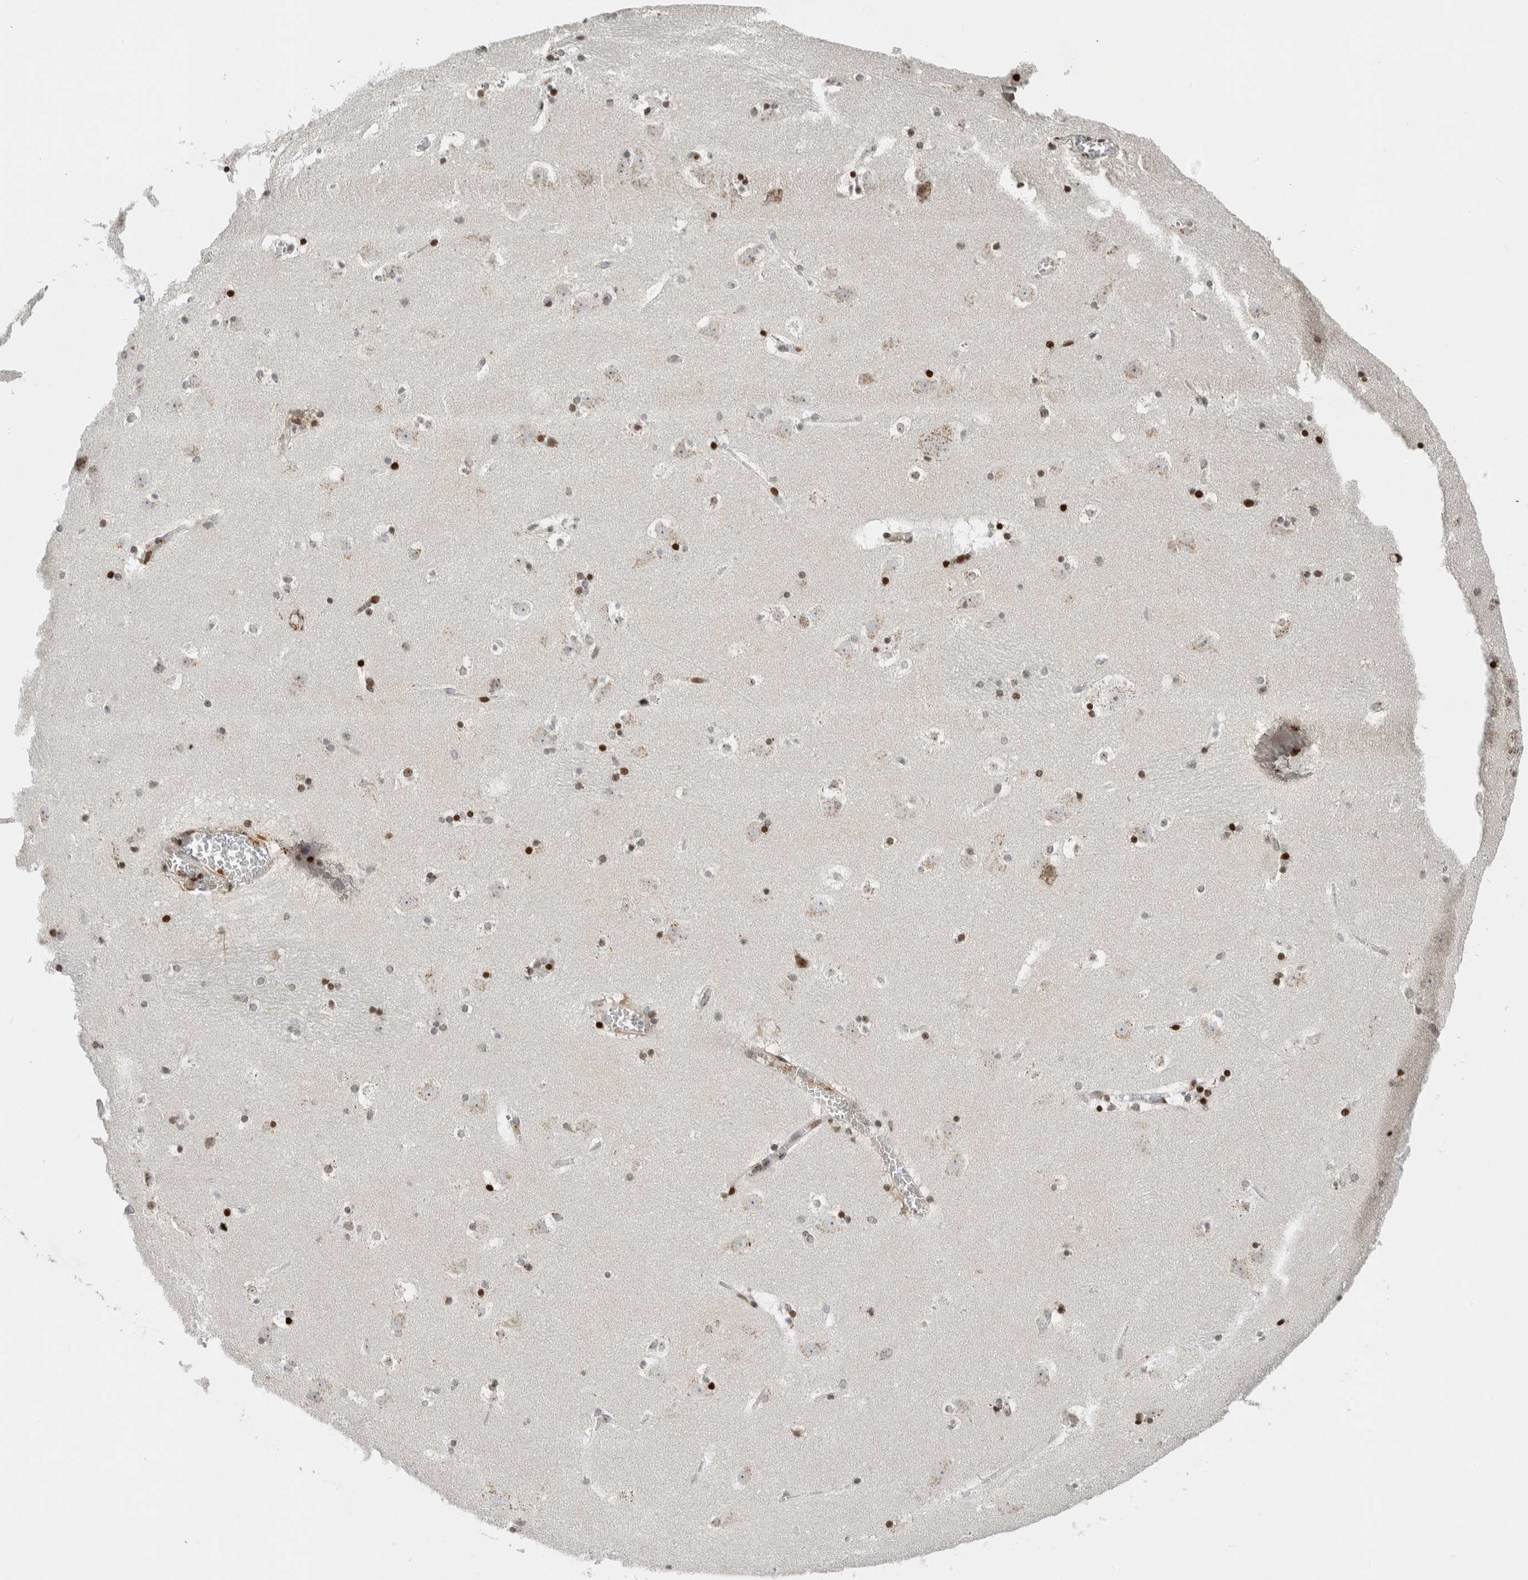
{"staining": {"intensity": "strong", "quantity": "25%-75%", "location": "nuclear"}, "tissue": "caudate", "cell_type": "Glial cells", "image_type": "normal", "snomed": [{"axis": "morphology", "description": "Normal tissue, NOS"}, {"axis": "topography", "description": "Lateral ventricle wall"}], "caption": "This image reveals benign caudate stained with immunohistochemistry to label a protein in brown. The nuclear of glial cells show strong positivity for the protein. Nuclei are counter-stained blue.", "gene": "GINS4", "patient": {"sex": "male", "age": 45}}